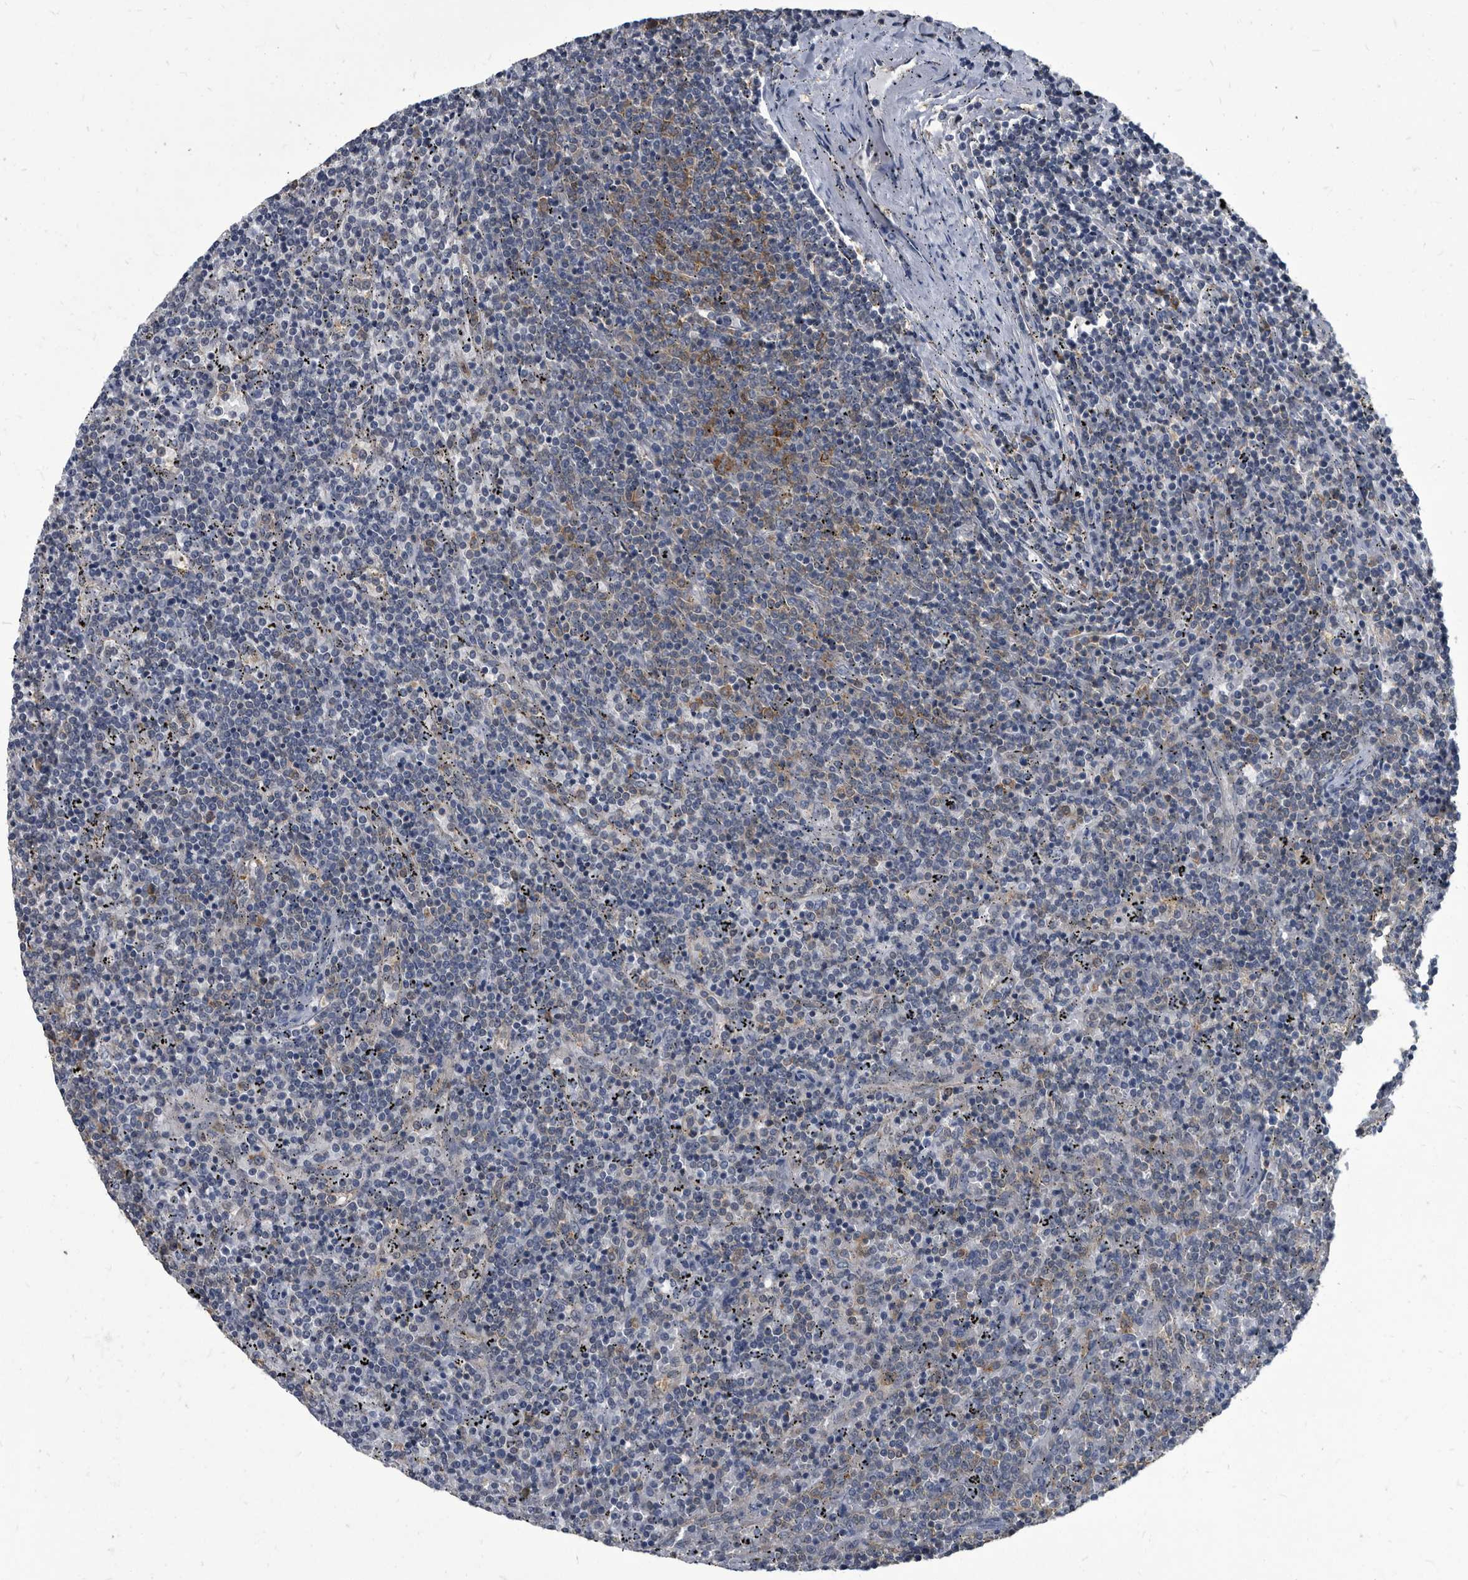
{"staining": {"intensity": "moderate", "quantity": "25%-75%", "location": "cytoplasmic/membranous"}, "tissue": "lymphoma", "cell_type": "Tumor cells", "image_type": "cancer", "snomed": [{"axis": "morphology", "description": "Malignant lymphoma, non-Hodgkin's type, Low grade"}, {"axis": "topography", "description": "Spleen"}], "caption": "This photomicrograph reveals immunohistochemistry staining of malignant lymphoma, non-Hodgkin's type (low-grade), with medium moderate cytoplasmic/membranous staining in about 25%-75% of tumor cells.", "gene": "CDV3", "patient": {"sex": "female", "age": 50}}